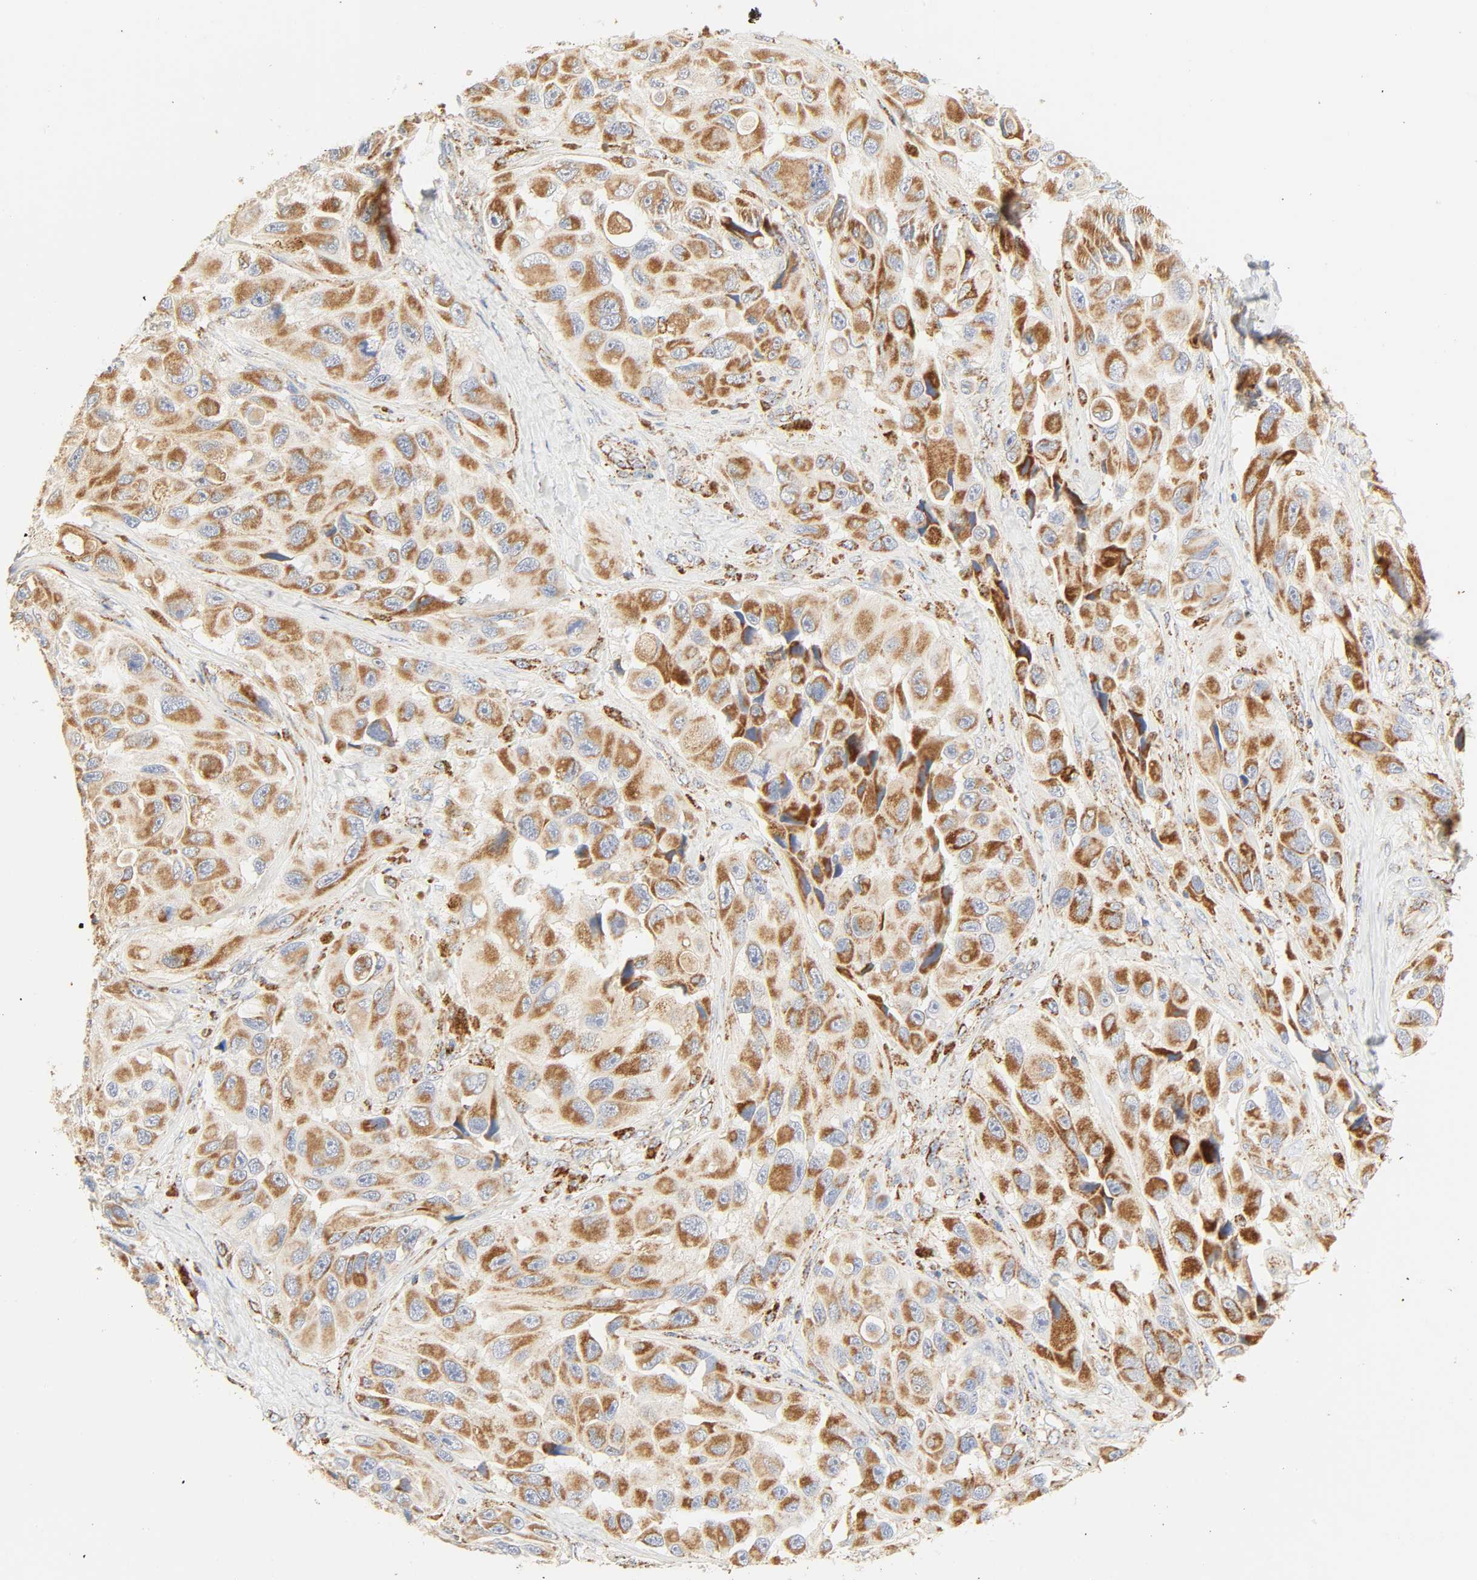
{"staining": {"intensity": "moderate", "quantity": ">75%", "location": "cytoplasmic/membranous"}, "tissue": "melanoma", "cell_type": "Tumor cells", "image_type": "cancer", "snomed": [{"axis": "morphology", "description": "Malignant melanoma, NOS"}, {"axis": "topography", "description": "Skin"}], "caption": "A brown stain shows moderate cytoplasmic/membranous staining of a protein in human malignant melanoma tumor cells. Using DAB (3,3'-diaminobenzidine) (brown) and hematoxylin (blue) stains, captured at high magnification using brightfield microscopy.", "gene": "ACAT1", "patient": {"sex": "female", "age": 73}}